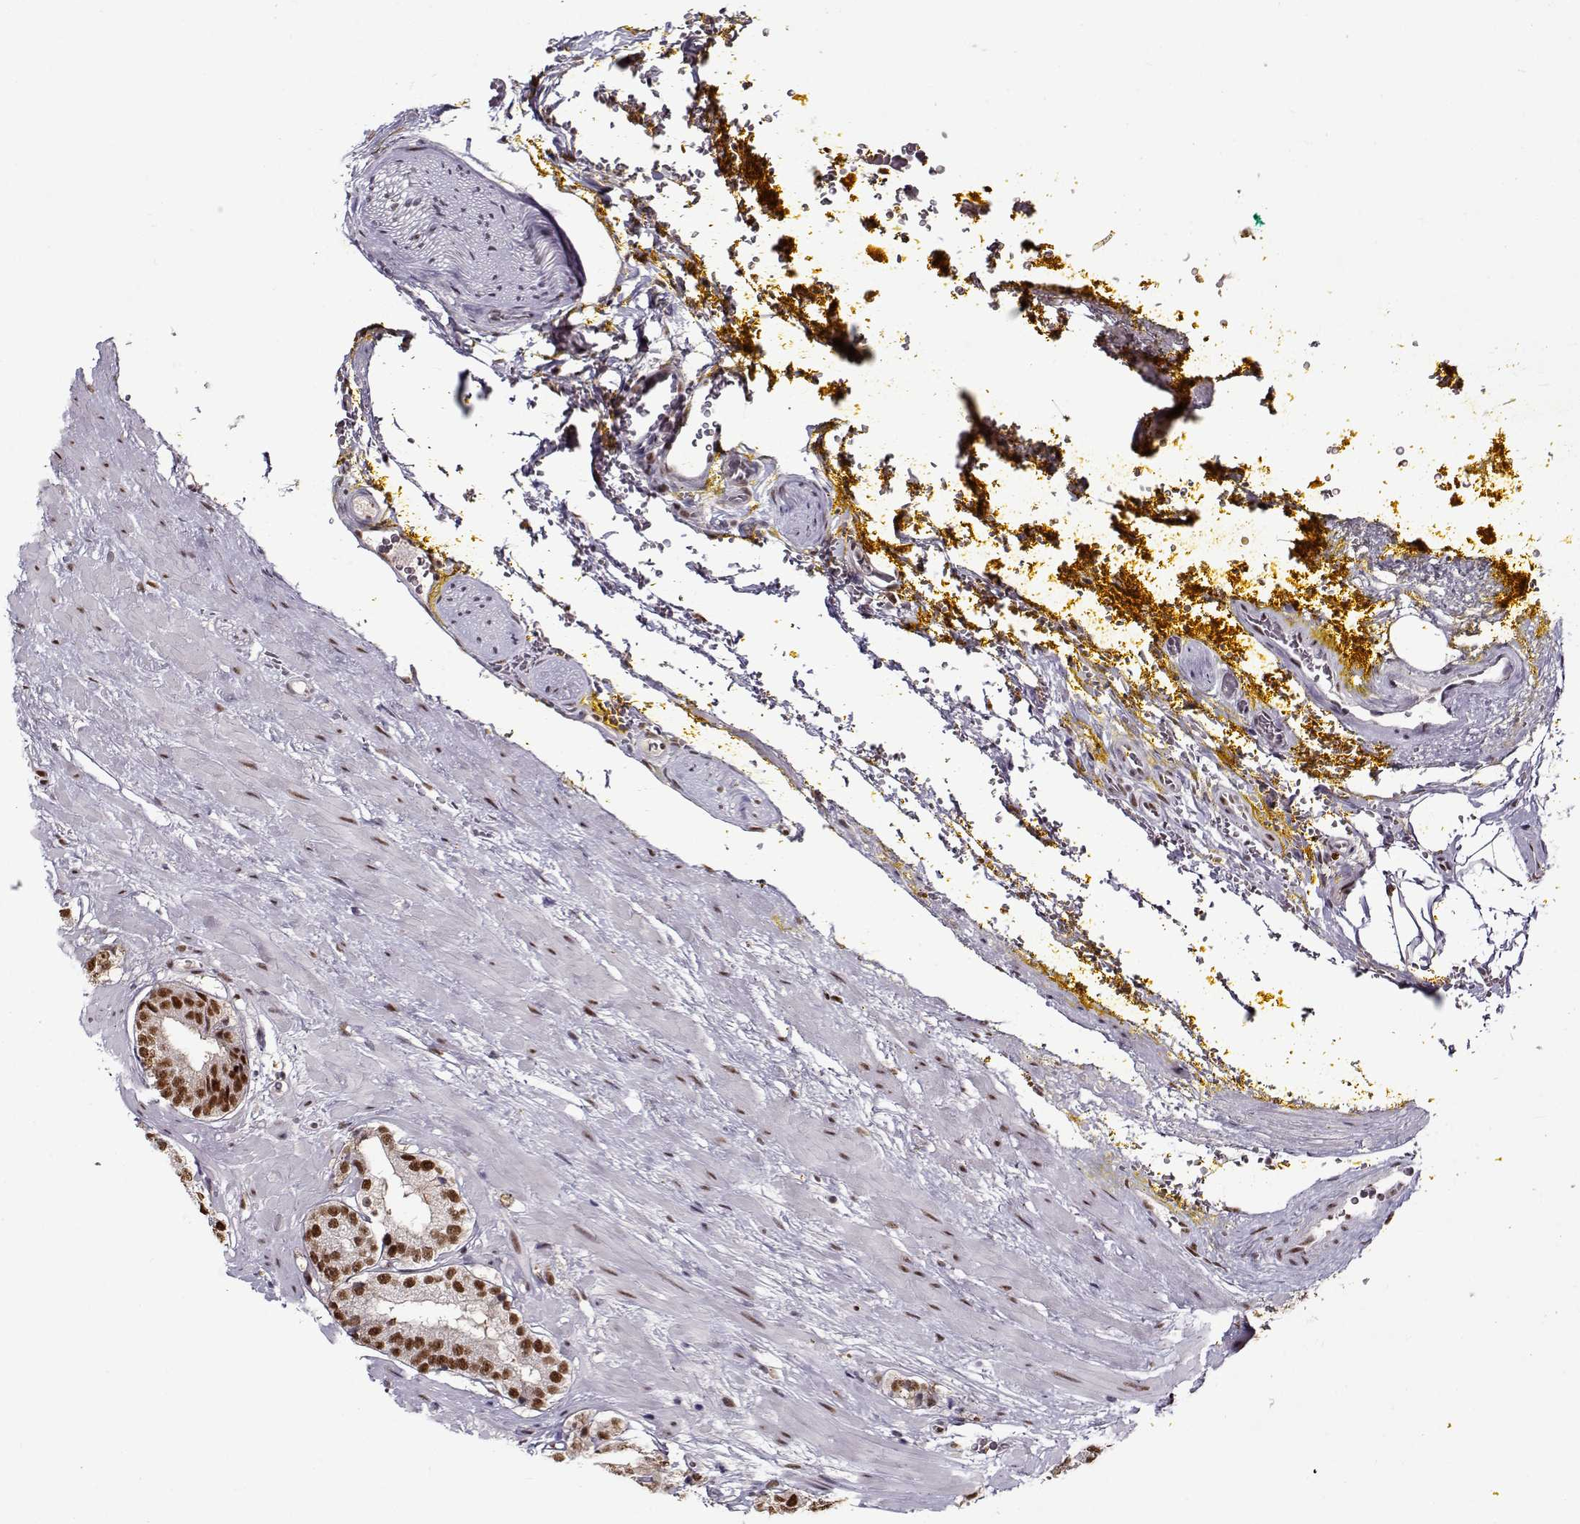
{"staining": {"intensity": "moderate", "quantity": "25%-75%", "location": "nuclear"}, "tissue": "prostate cancer", "cell_type": "Tumor cells", "image_type": "cancer", "snomed": [{"axis": "morphology", "description": "Adenocarcinoma, Low grade"}, {"axis": "topography", "description": "Prostate"}], "caption": "Protein analysis of prostate cancer (adenocarcinoma (low-grade)) tissue demonstrates moderate nuclear expression in about 25%-75% of tumor cells. (DAB IHC with brightfield microscopy, high magnification).", "gene": "PRMT8", "patient": {"sex": "male", "age": 60}}